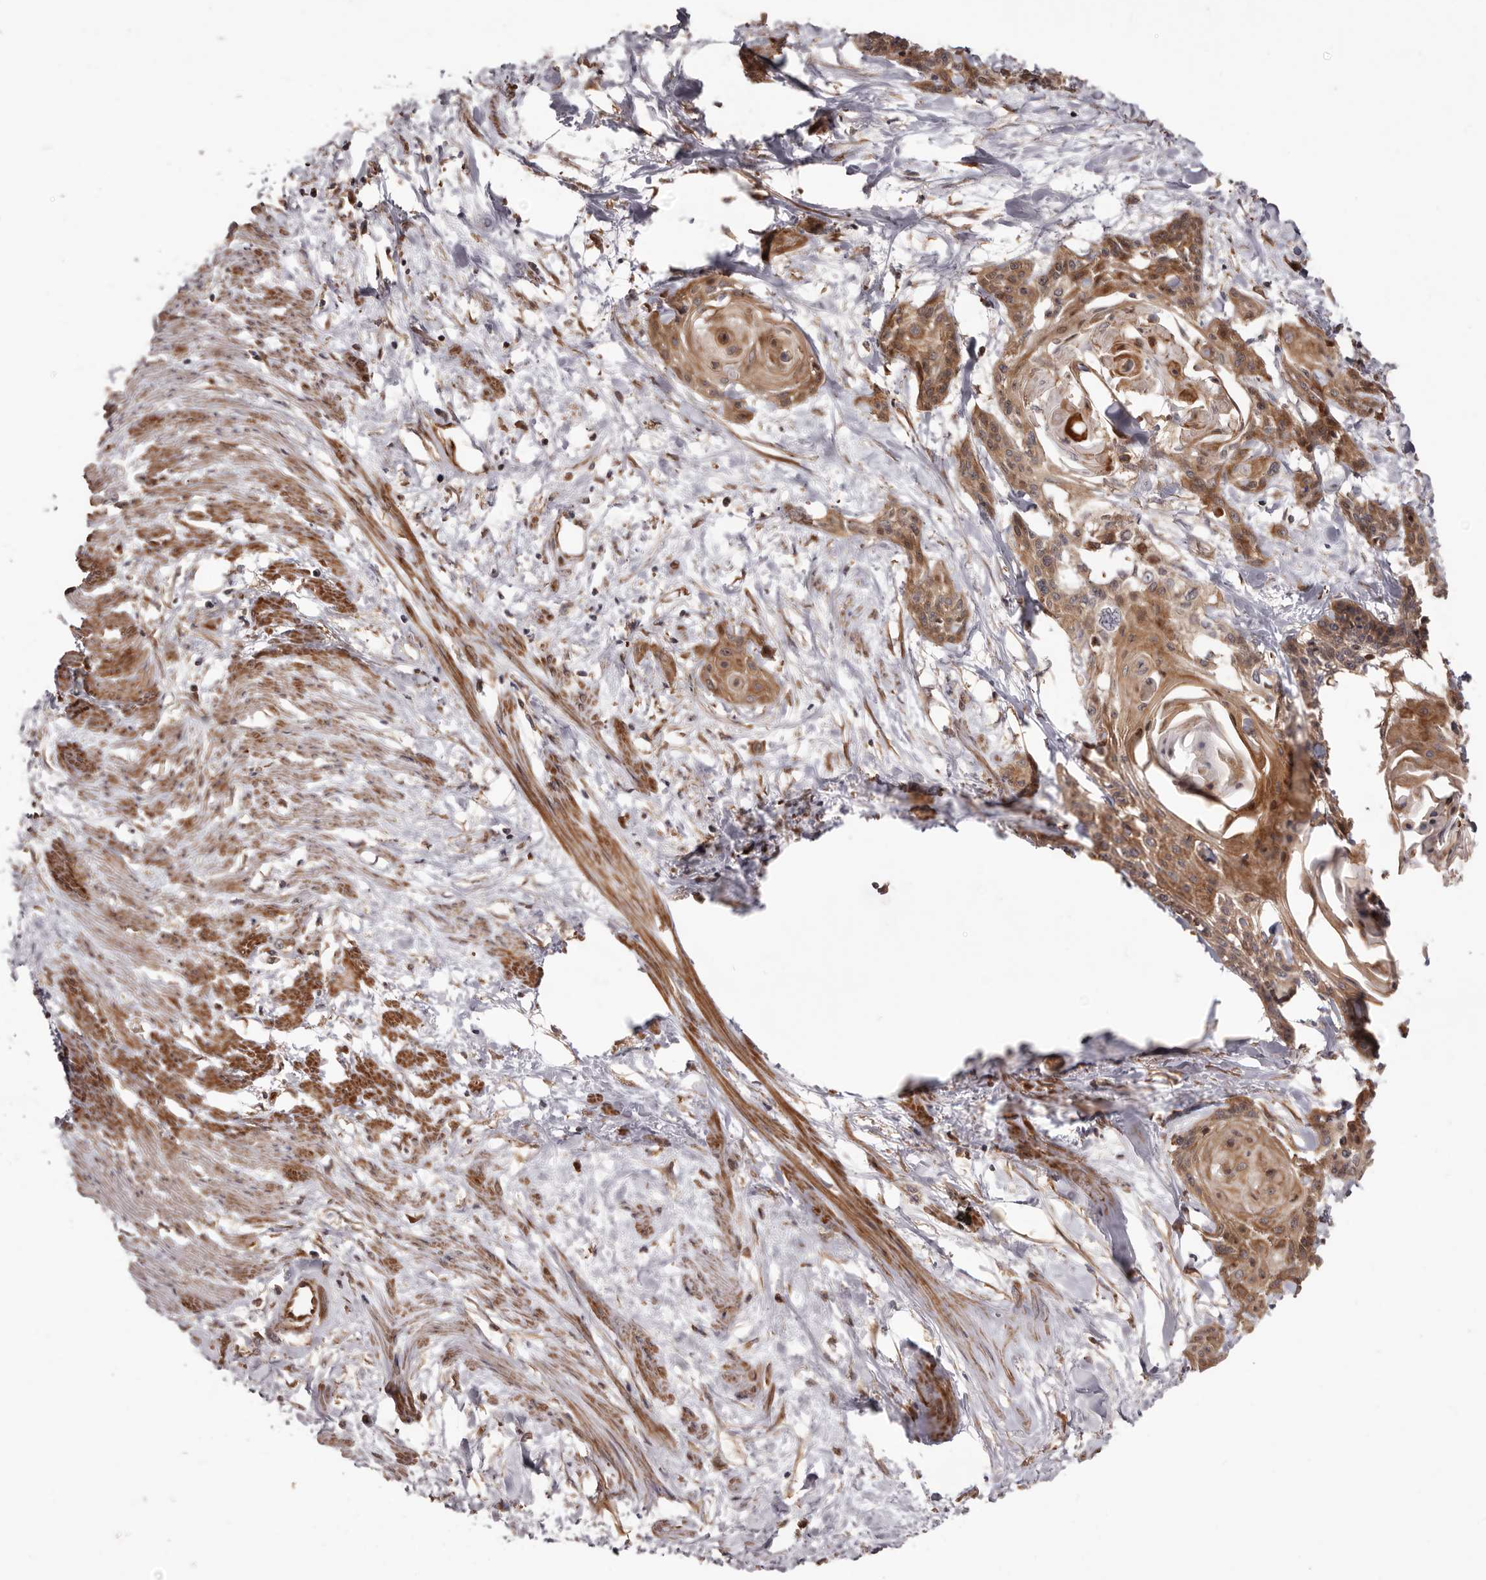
{"staining": {"intensity": "moderate", "quantity": ">75%", "location": "cytoplasmic/membranous"}, "tissue": "cervical cancer", "cell_type": "Tumor cells", "image_type": "cancer", "snomed": [{"axis": "morphology", "description": "Squamous cell carcinoma, NOS"}, {"axis": "topography", "description": "Cervix"}], "caption": "Squamous cell carcinoma (cervical) stained with DAB immunohistochemistry (IHC) reveals medium levels of moderate cytoplasmic/membranous expression in approximately >75% of tumor cells.", "gene": "GTPBP1", "patient": {"sex": "female", "age": 57}}